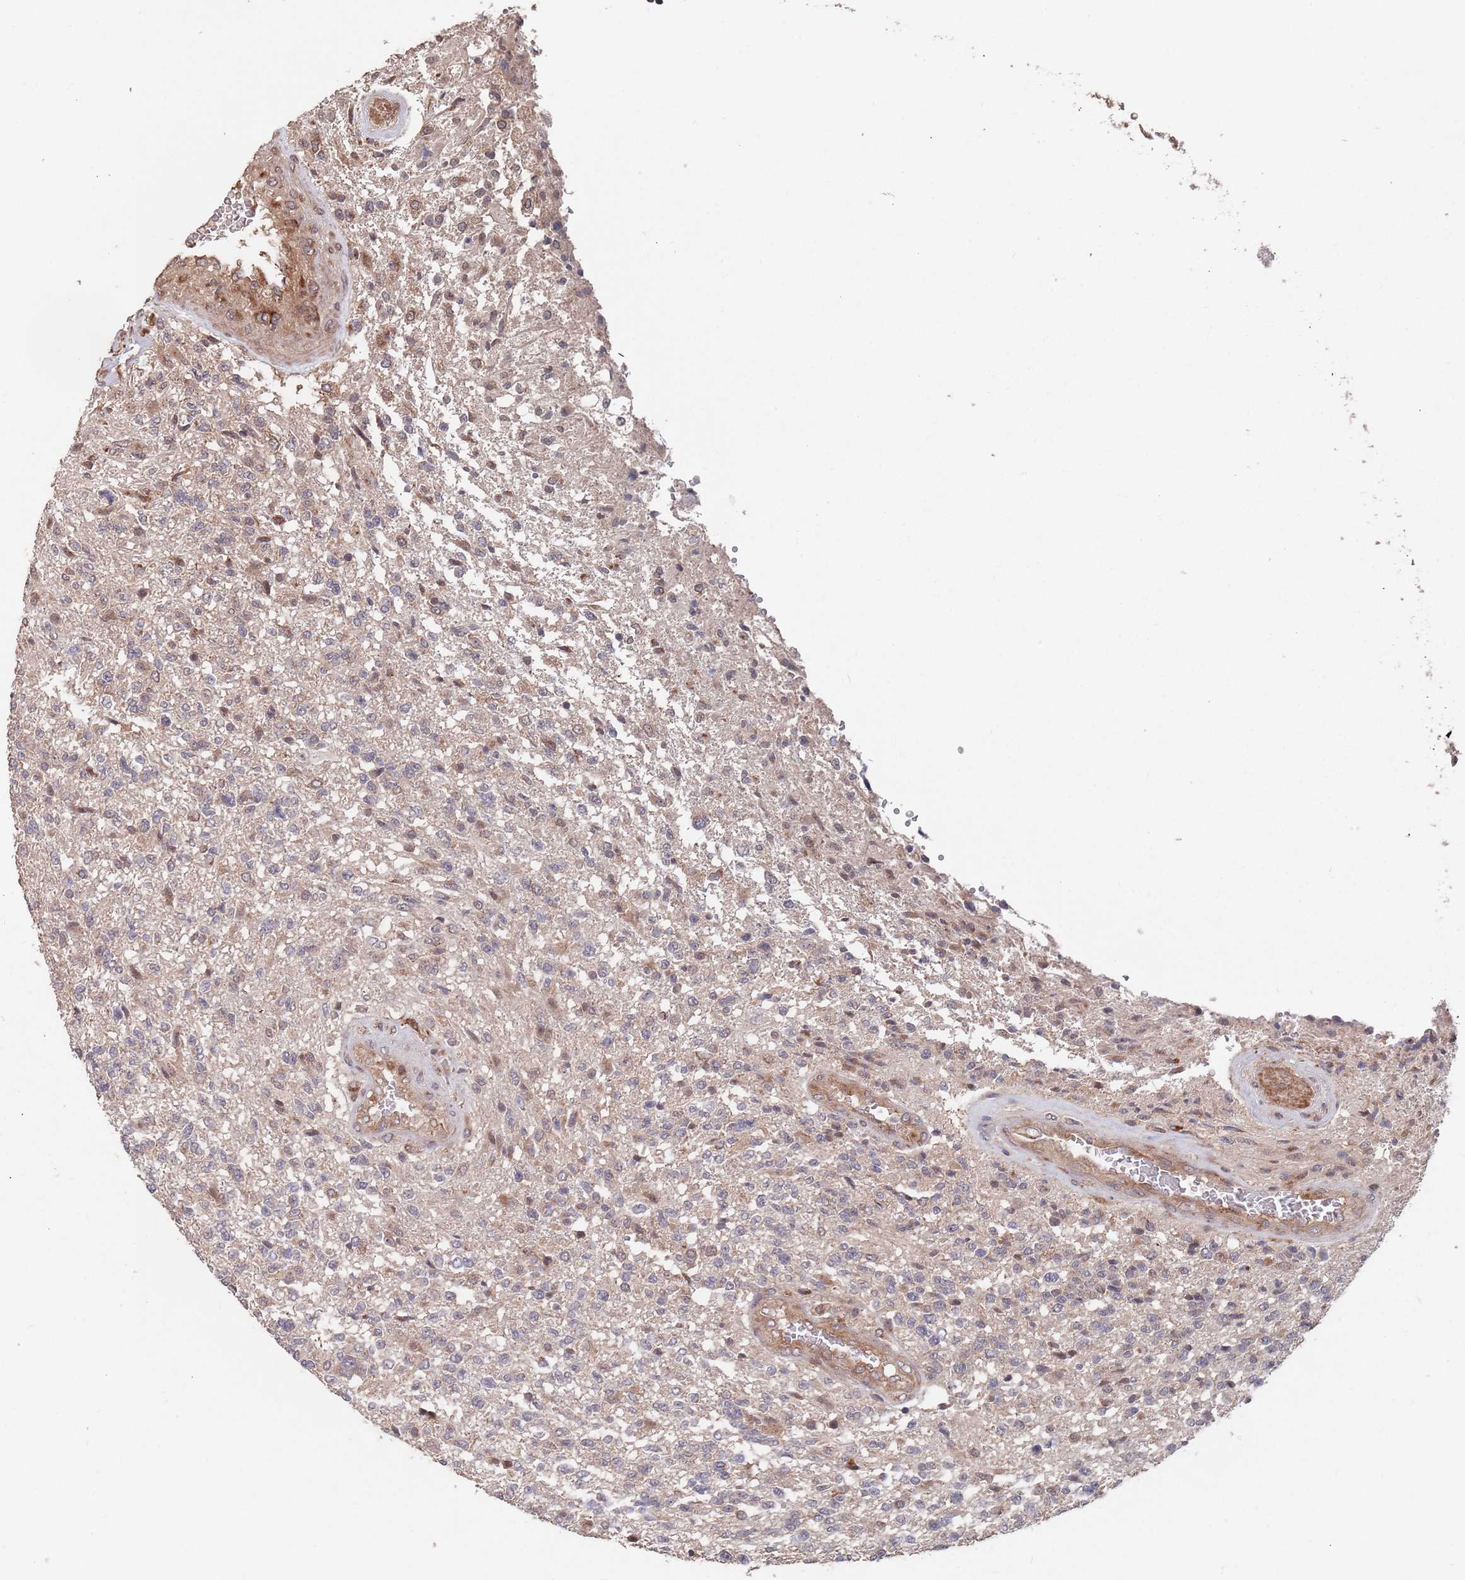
{"staining": {"intensity": "weak", "quantity": "<25%", "location": "cytoplasmic/membranous"}, "tissue": "glioma", "cell_type": "Tumor cells", "image_type": "cancer", "snomed": [{"axis": "morphology", "description": "Glioma, malignant, High grade"}, {"axis": "topography", "description": "Brain"}], "caption": "Protein analysis of malignant high-grade glioma demonstrates no significant expression in tumor cells. (DAB (3,3'-diaminobenzidine) IHC visualized using brightfield microscopy, high magnification).", "gene": "UNC45A", "patient": {"sex": "male", "age": 56}}